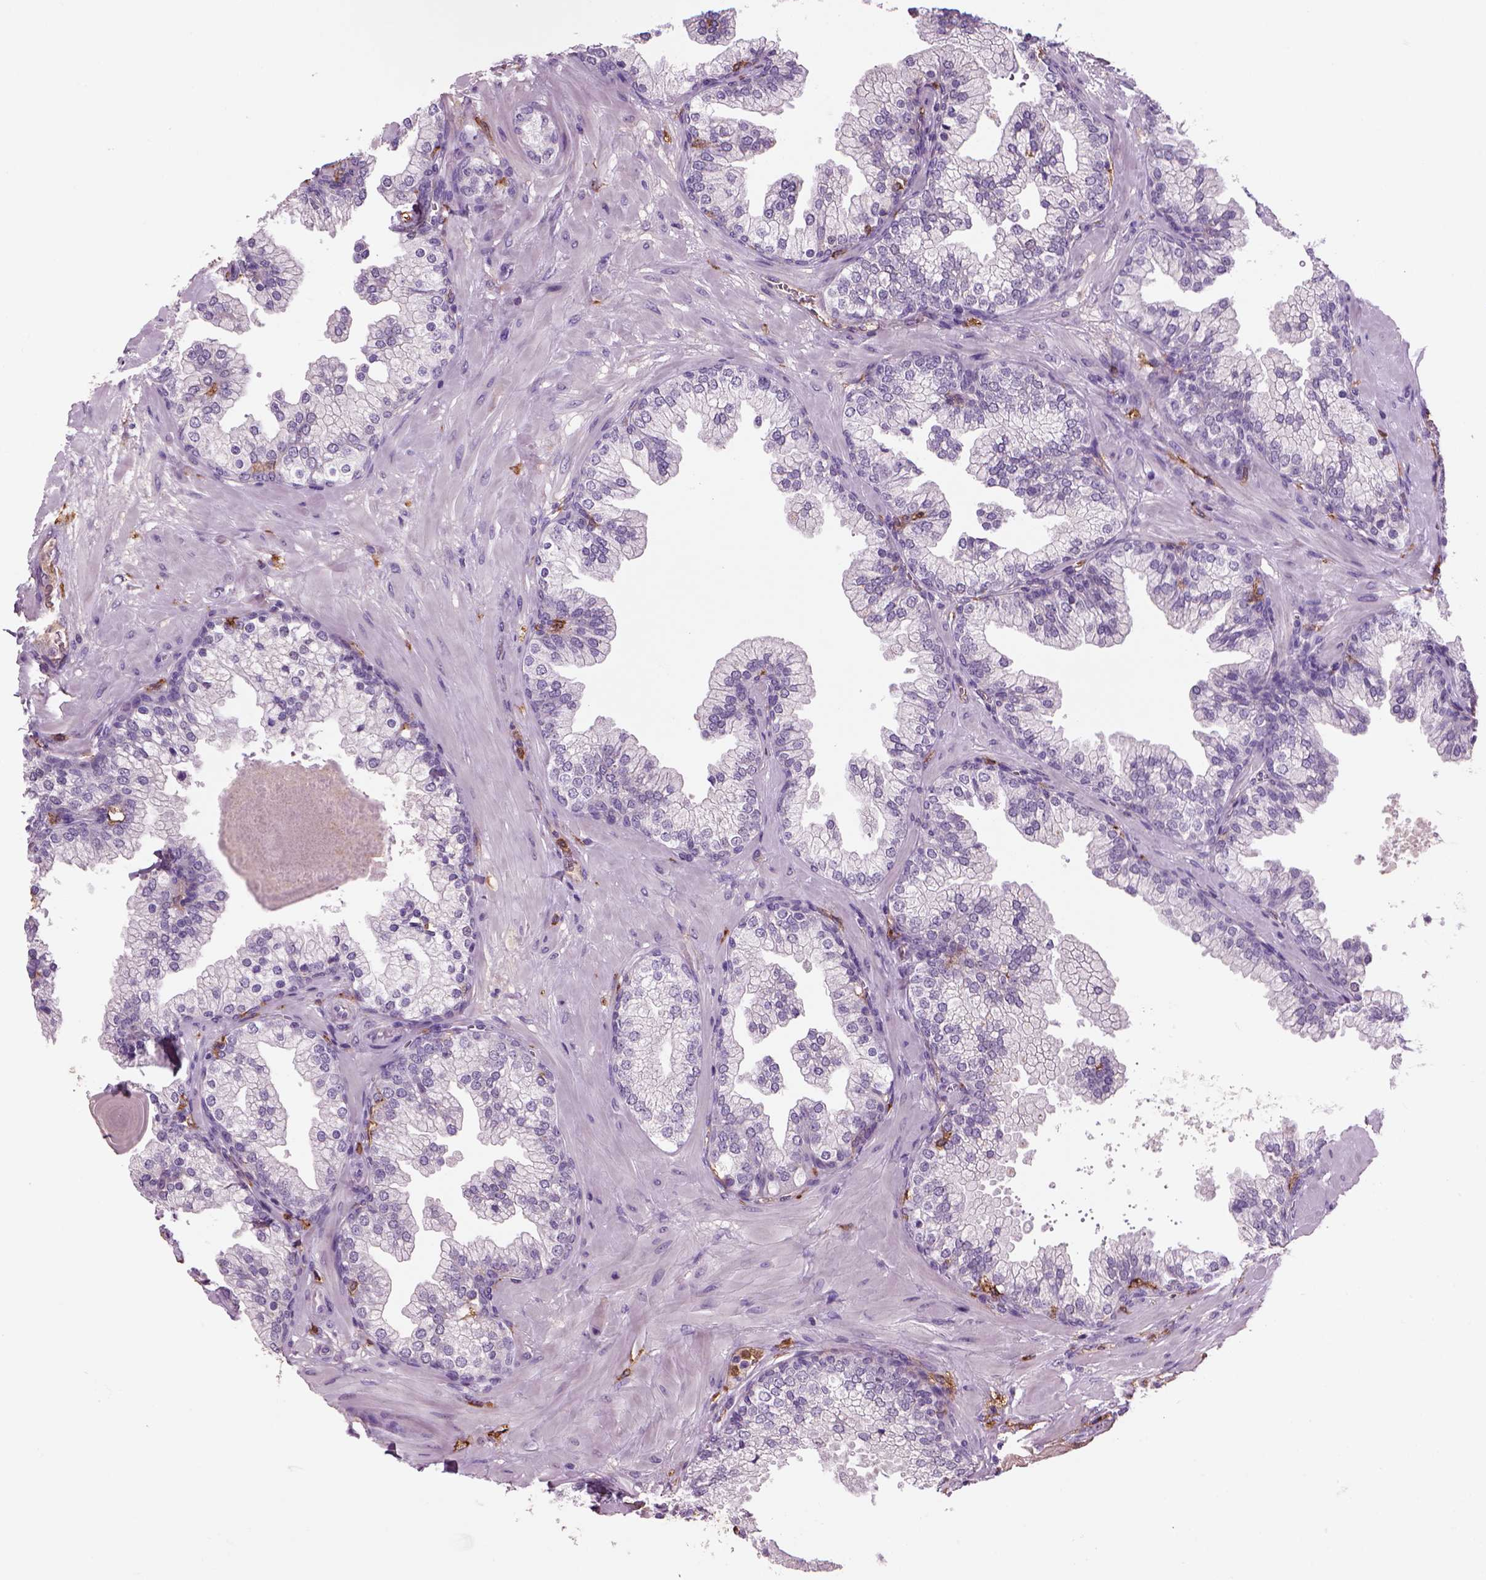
{"staining": {"intensity": "negative", "quantity": "none", "location": "none"}, "tissue": "prostate", "cell_type": "Glandular cells", "image_type": "normal", "snomed": [{"axis": "morphology", "description": "Normal tissue, NOS"}, {"axis": "topography", "description": "Prostate"}, {"axis": "topography", "description": "Peripheral nerve tissue"}], "caption": "Glandular cells show no significant expression in benign prostate. Brightfield microscopy of immunohistochemistry (IHC) stained with DAB (3,3'-diaminobenzidine) (brown) and hematoxylin (blue), captured at high magnification.", "gene": "CD14", "patient": {"sex": "male", "age": 61}}